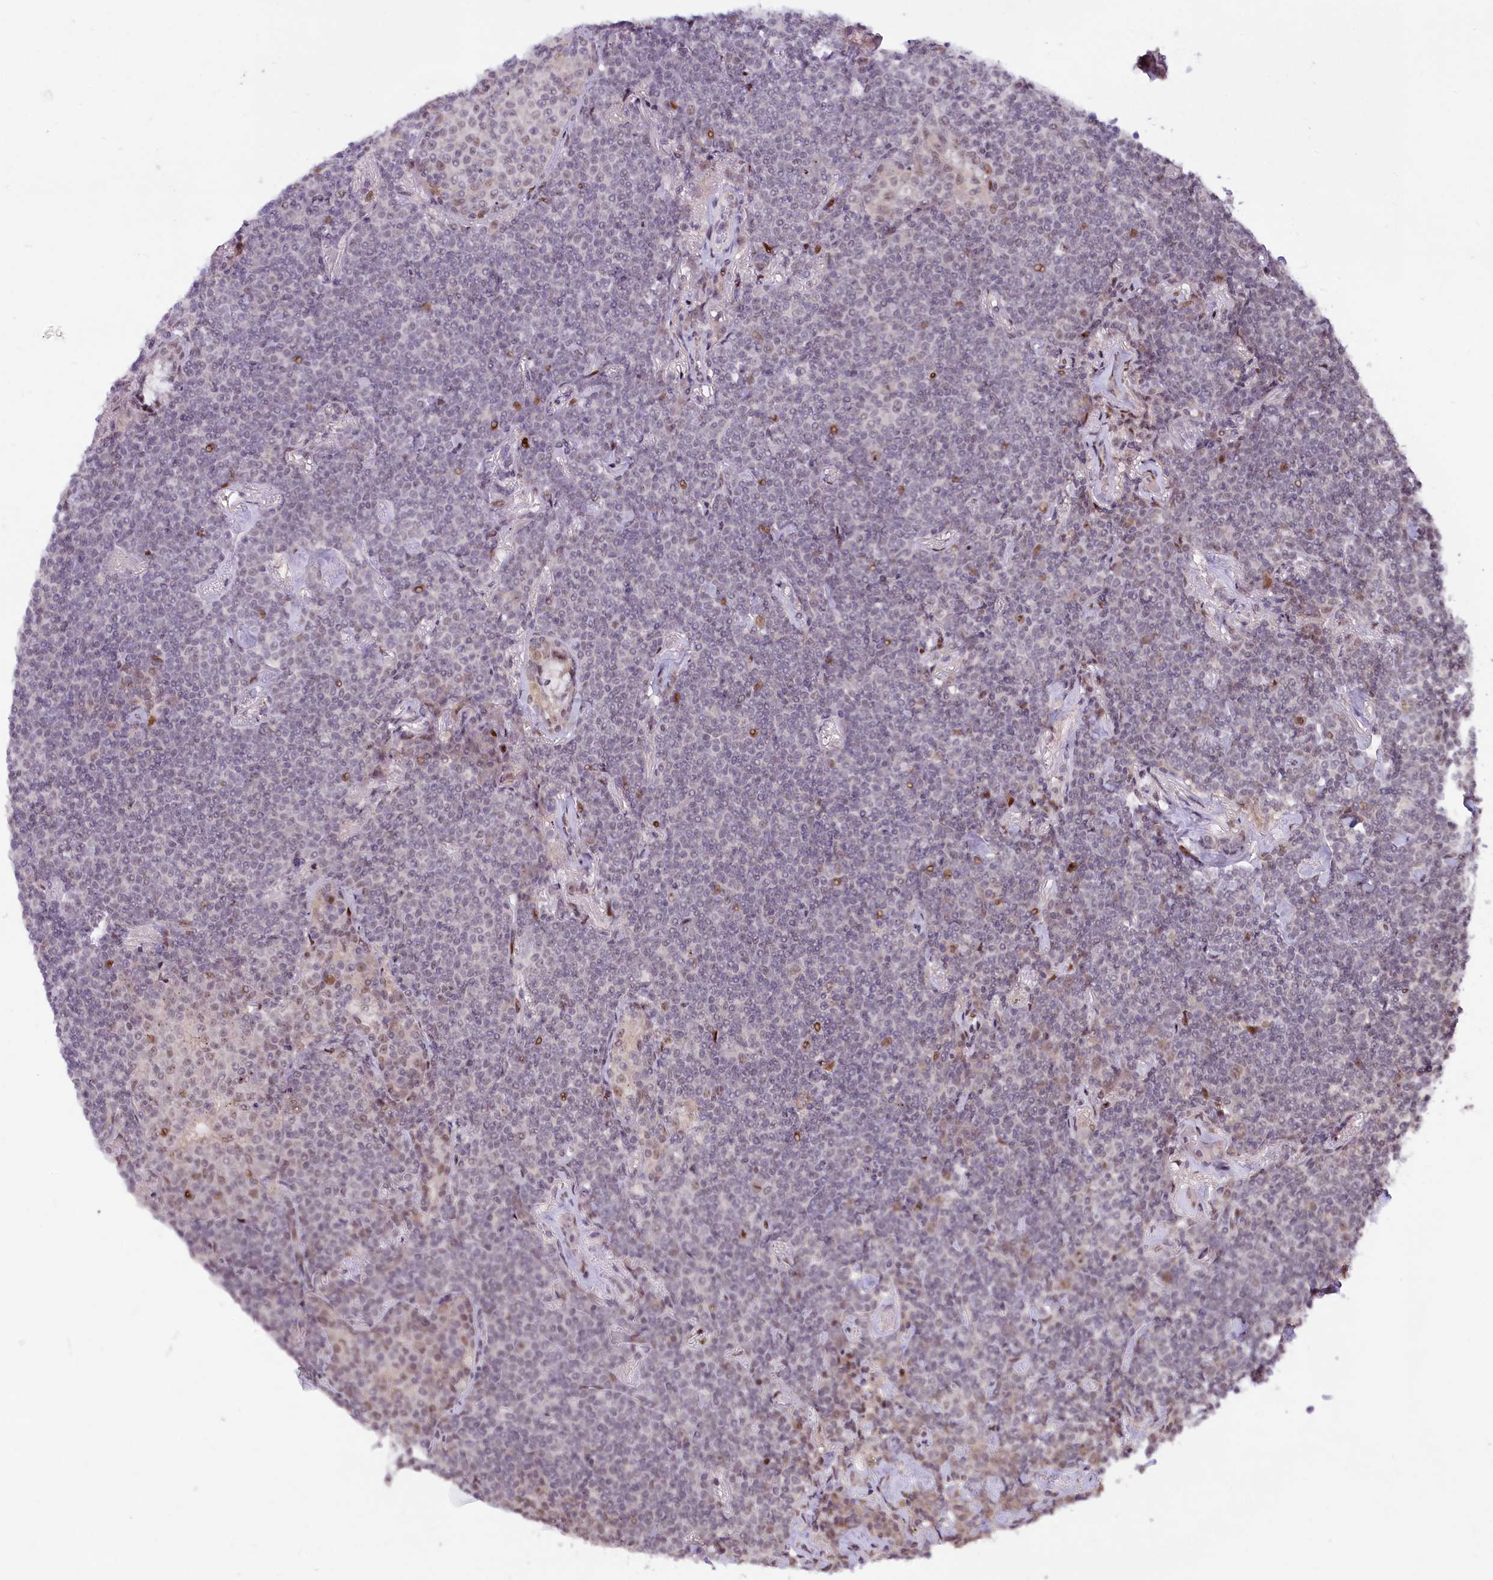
{"staining": {"intensity": "negative", "quantity": "none", "location": "none"}, "tissue": "lymphoma", "cell_type": "Tumor cells", "image_type": "cancer", "snomed": [{"axis": "morphology", "description": "Malignant lymphoma, non-Hodgkin's type, Low grade"}, {"axis": "topography", "description": "Lung"}], "caption": "DAB (3,3'-diaminobenzidine) immunohistochemical staining of human lymphoma exhibits no significant positivity in tumor cells. (Stains: DAB IHC with hematoxylin counter stain, Microscopy: brightfield microscopy at high magnification).", "gene": "ANKS3", "patient": {"sex": "female", "age": 71}}